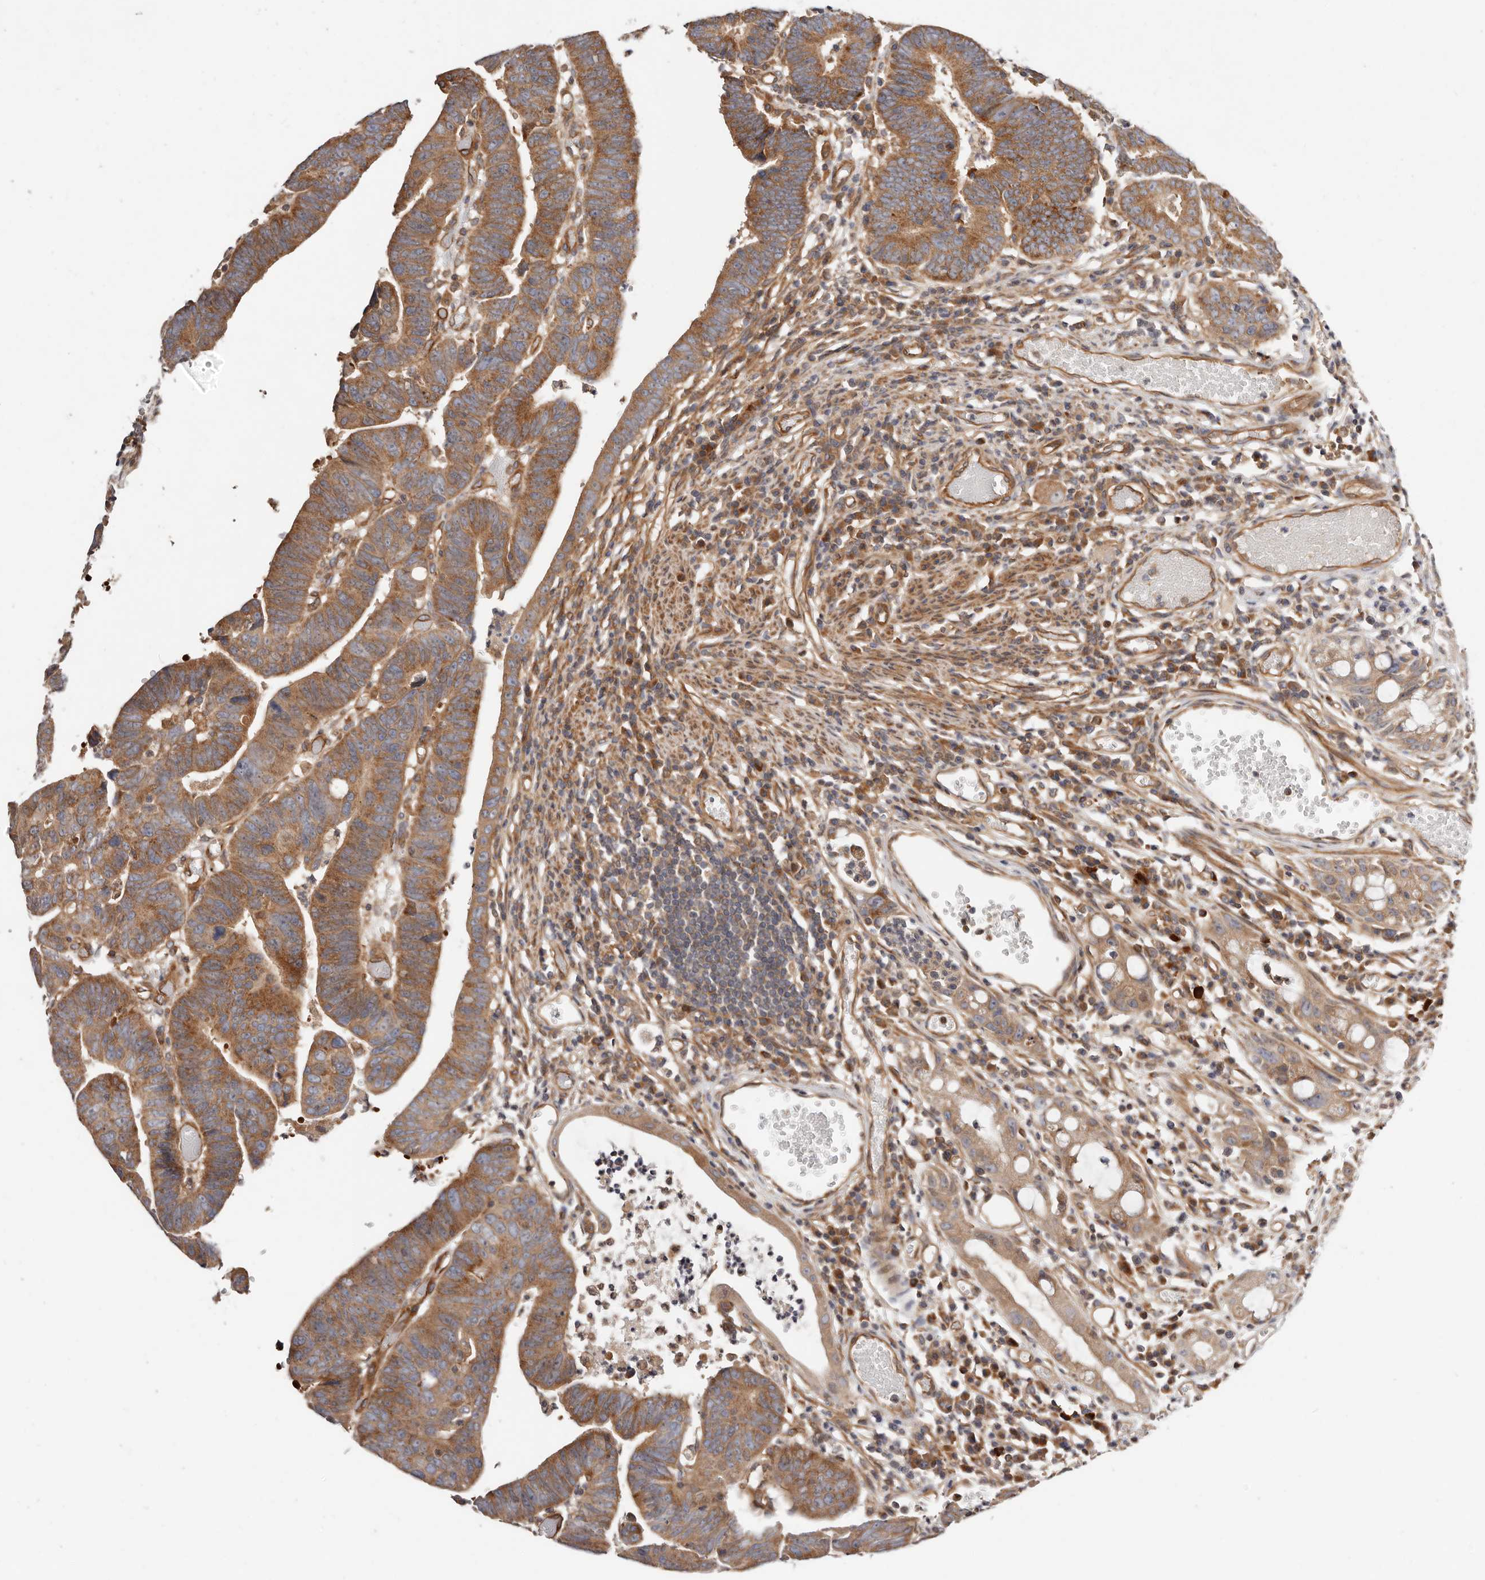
{"staining": {"intensity": "moderate", "quantity": ">75%", "location": "cytoplasmic/membranous"}, "tissue": "colorectal cancer", "cell_type": "Tumor cells", "image_type": "cancer", "snomed": [{"axis": "morphology", "description": "Adenocarcinoma, NOS"}, {"axis": "topography", "description": "Rectum"}], "caption": "Immunohistochemical staining of human adenocarcinoma (colorectal) exhibits moderate cytoplasmic/membranous protein positivity in about >75% of tumor cells. (DAB (3,3'-diaminobenzidine) IHC, brown staining for protein, blue staining for nuclei).", "gene": "MACF1", "patient": {"sex": "female", "age": 65}}